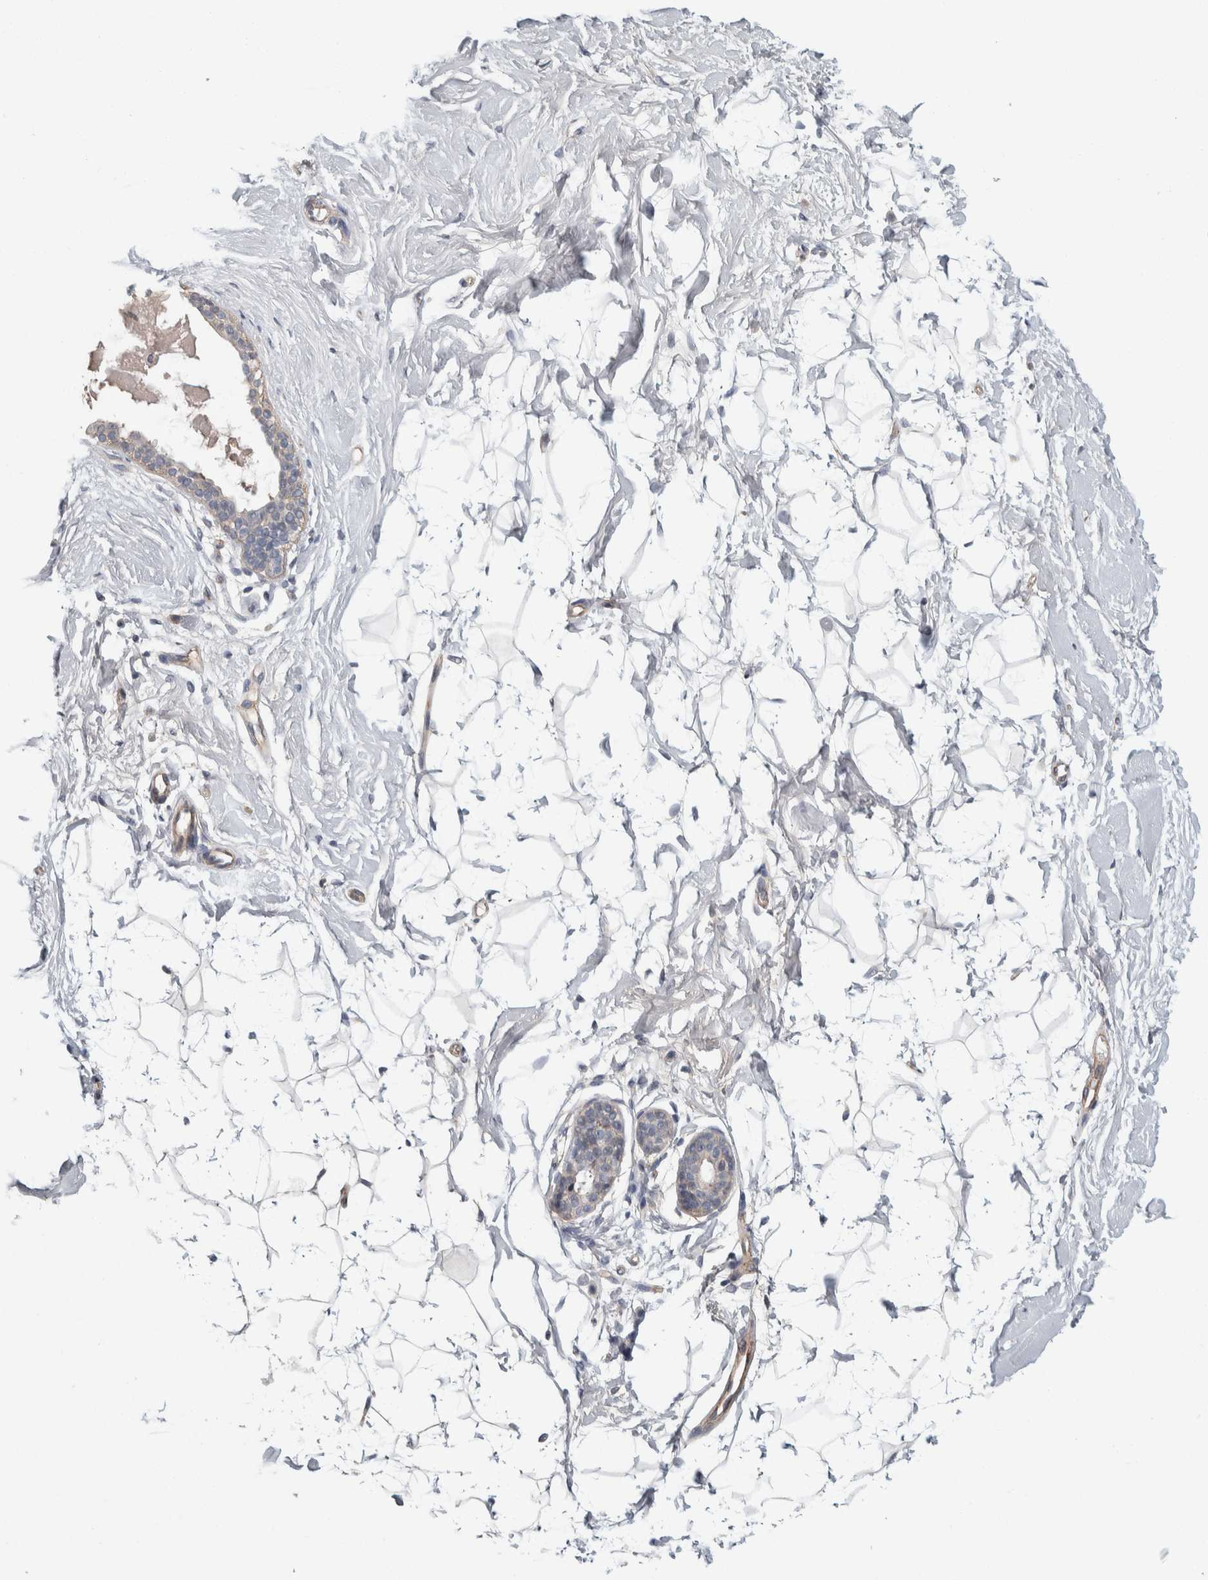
{"staining": {"intensity": "negative", "quantity": "none", "location": "none"}, "tissue": "breast", "cell_type": "Adipocytes", "image_type": "normal", "snomed": [{"axis": "morphology", "description": "Normal tissue, NOS"}, {"axis": "topography", "description": "Breast"}], "caption": "IHC histopathology image of normal breast stained for a protein (brown), which displays no expression in adipocytes.", "gene": "KCNJ3", "patient": {"sex": "female", "age": 22}}